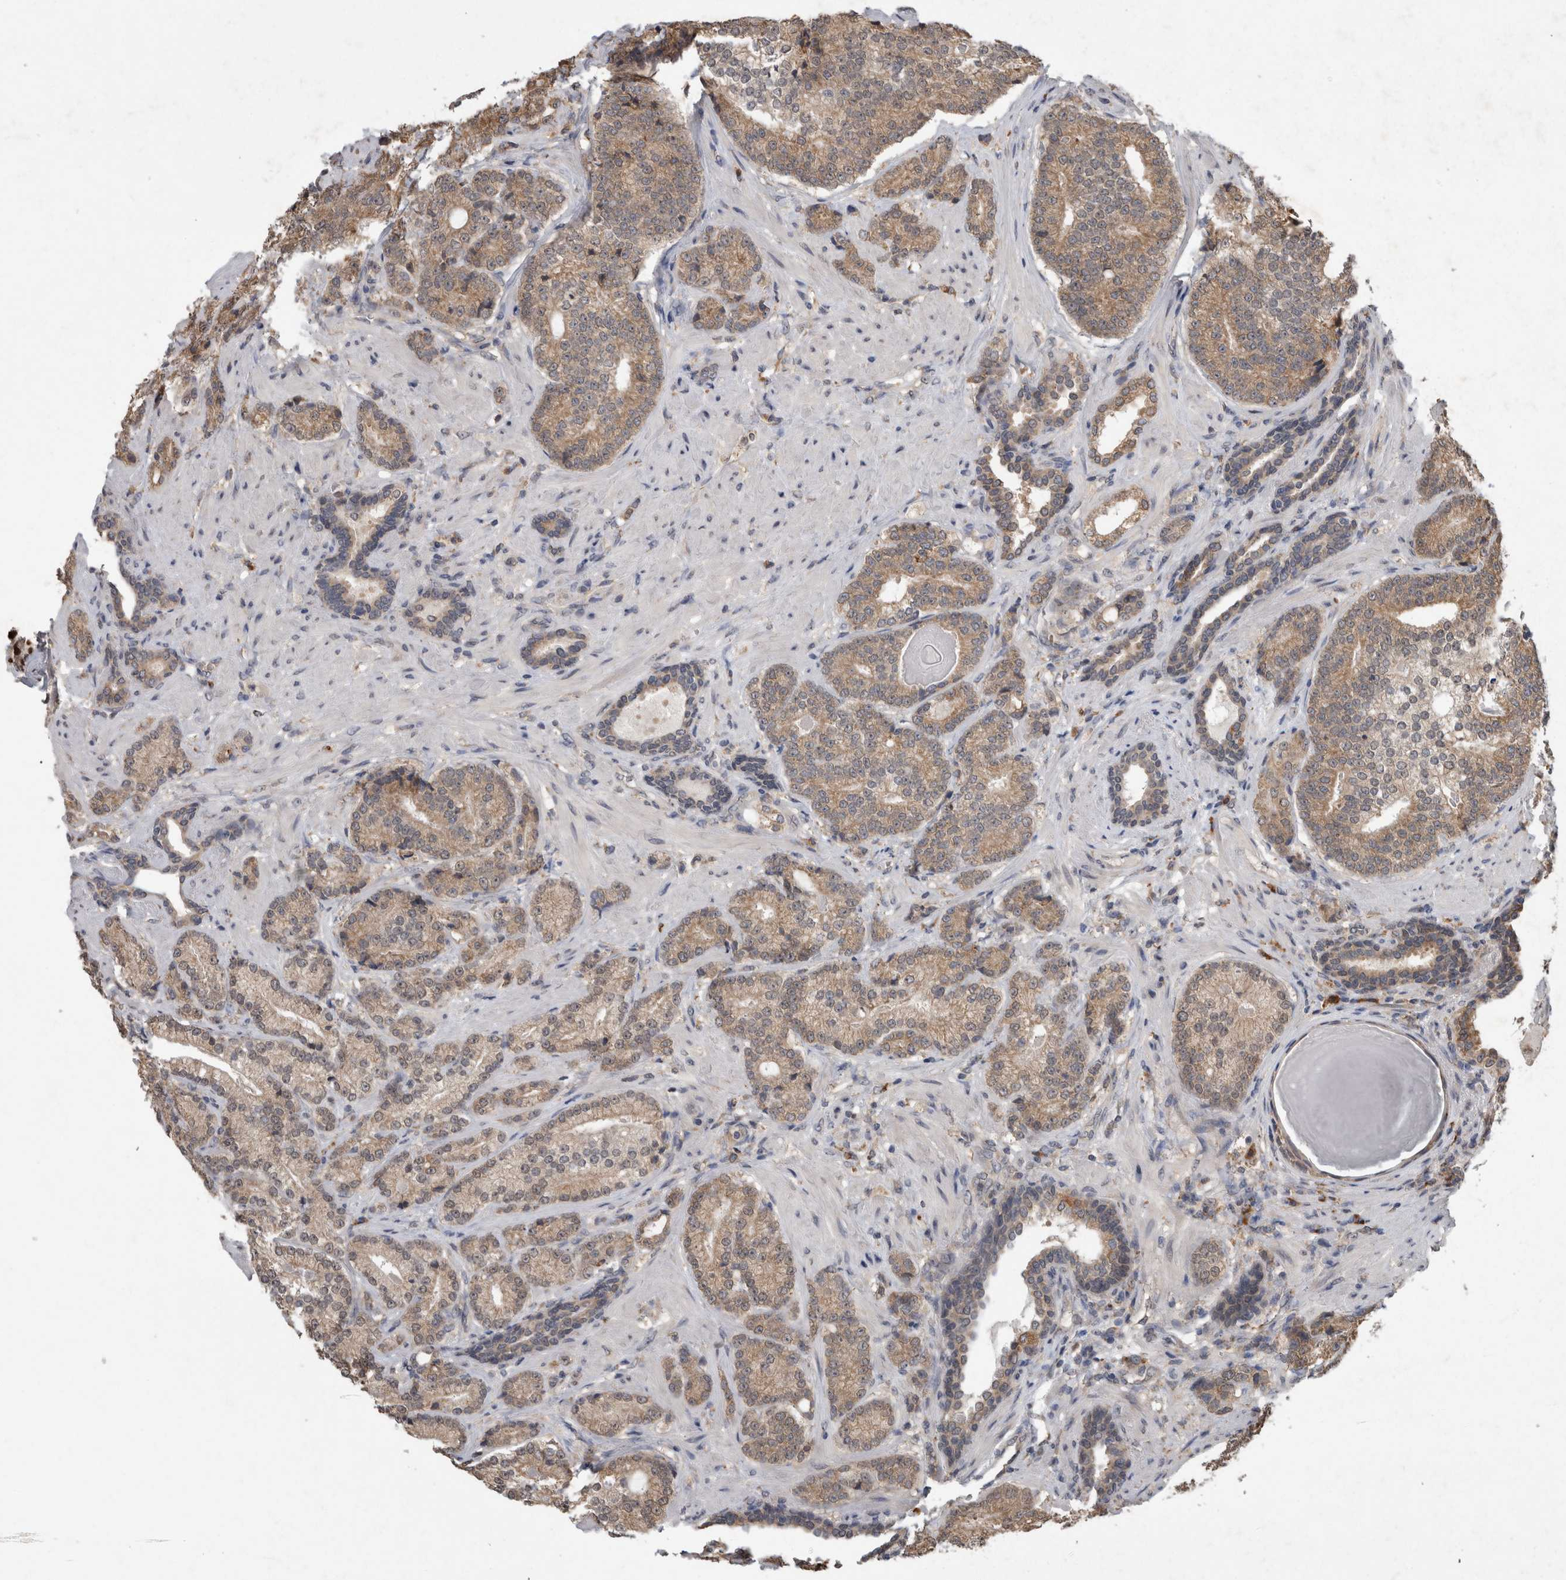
{"staining": {"intensity": "moderate", "quantity": ">75%", "location": "cytoplasmic/membranous"}, "tissue": "prostate cancer", "cell_type": "Tumor cells", "image_type": "cancer", "snomed": [{"axis": "morphology", "description": "Adenocarcinoma, High grade"}, {"axis": "topography", "description": "Prostate"}], "caption": "DAB (3,3'-diaminobenzidine) immunohistochemical staining of human prostate cancer (high-grade adenocarcinoma) exhibits moderate cytoplasmic/membranous protein positivity in about >75% of tumor cells. The protein is shown in brown color, while the nuclei are stained blue.", "gene": "ADGRL3", "patient": {"sex": "male", "age": 61}}